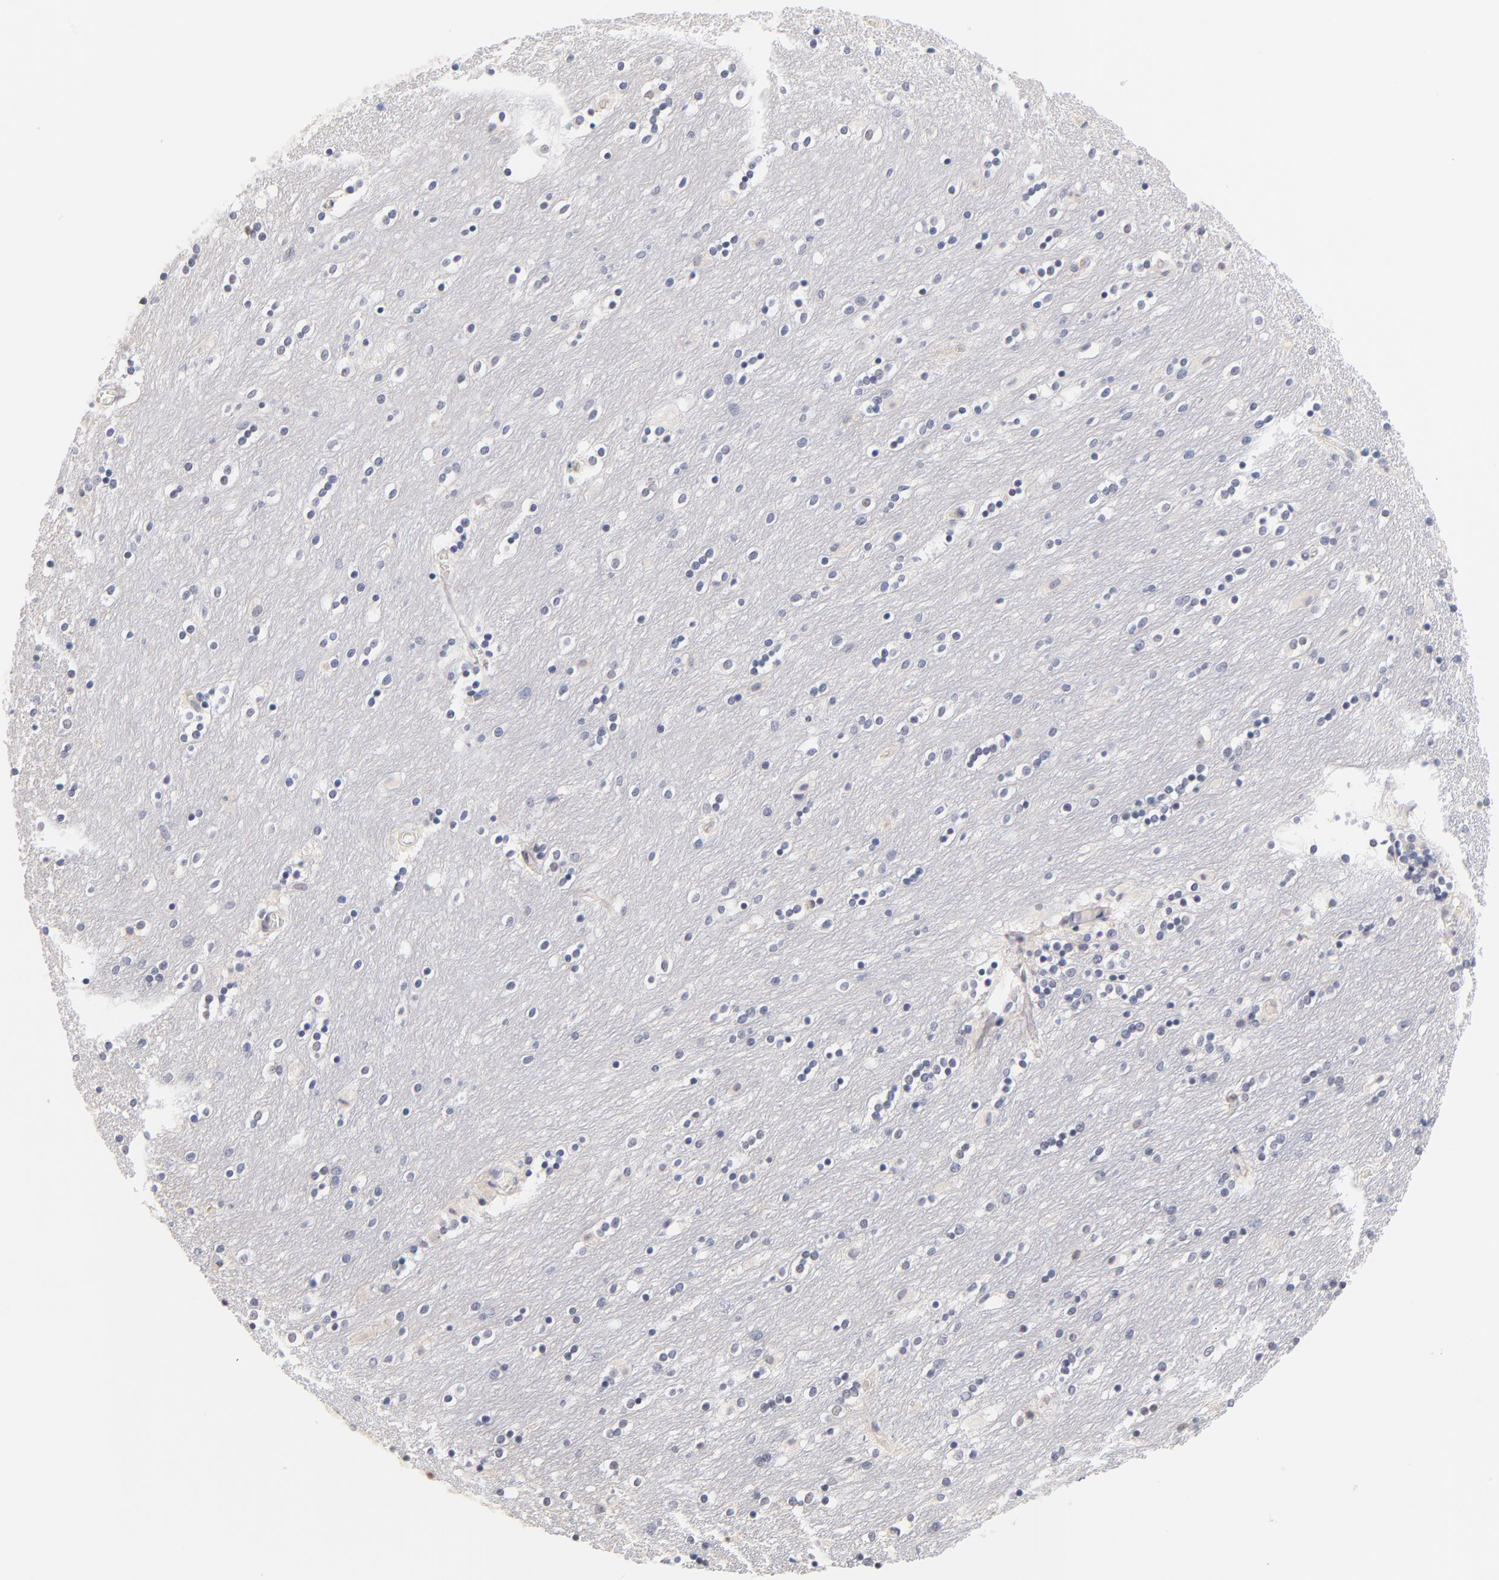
{"staining": {"intensity": "negative", "quantity": "none", "location": "none"}, "tissue": "caudate", "cell_type": "Glial cells", "image_type": "normal", "snomed": [{"axis": "morphology", "description": "Normal tissue, NOS"}, {"axis": "topography", "description": "Lateral ventricle wall"}], "caption": "Glial cells are negative for protein expression in normal human caudate. (DAB (3,3'-diaminobenzidine) immunohistochemistry visualized using brightfield microscopy, high magnification).", "gene": "ZNF74", "patient": {"sex": "female", "age": 54}}